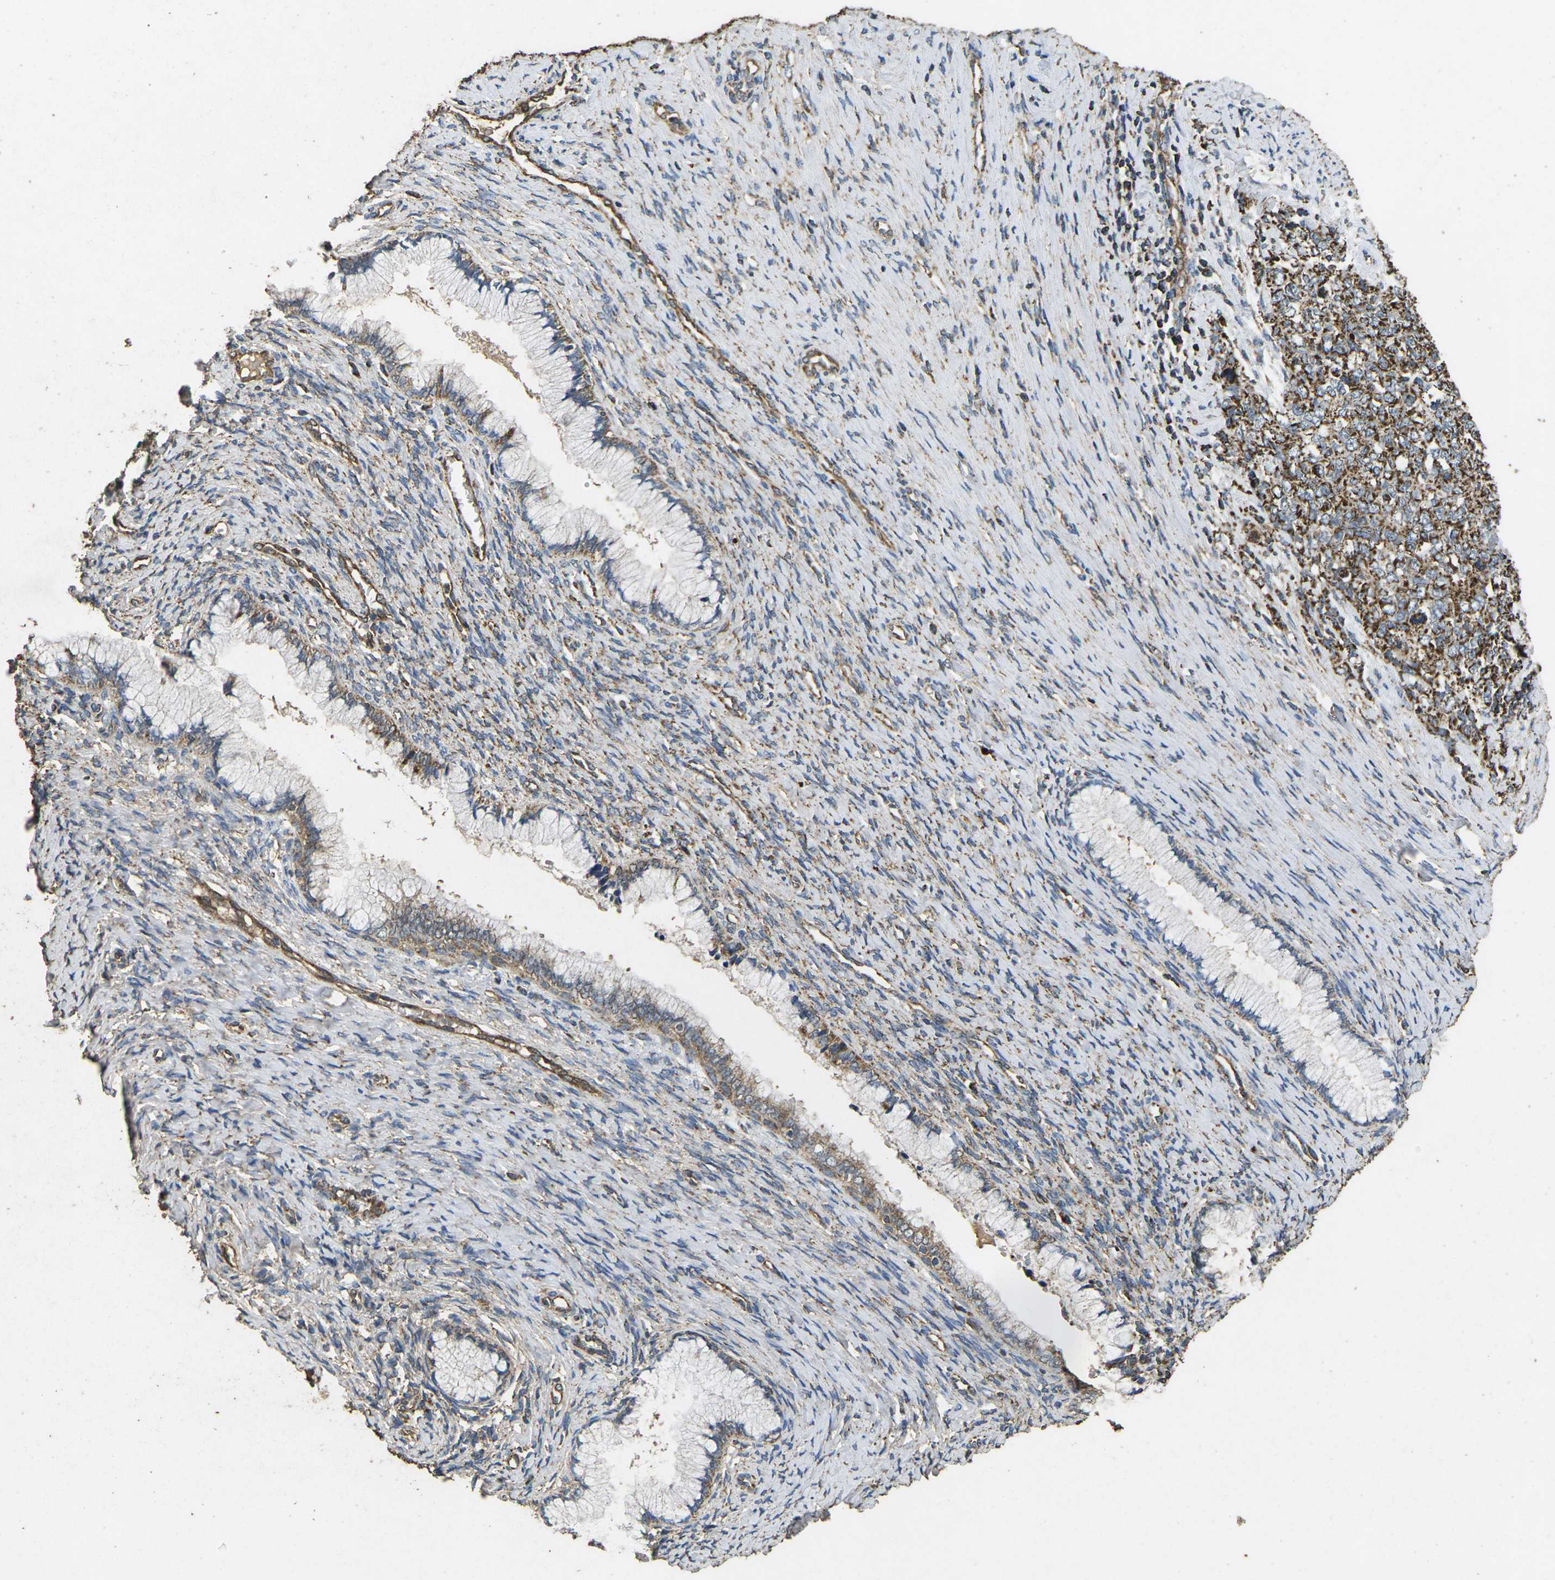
{"staining": {"intensity": "strong", "quantity": ">75%", "location": "cytoplasmic/membranous"}, "tissue": "cervical cancer", "cell_type": "Tumor cells", "image_type": "cancer", "snomed": [{"axis": "morphology", "description": "Squamous cell carcinoma, NOS"}, {"axis": "topography", "description": "Cervix"}], "caption": "Tumor cells reveal strong cytoplasmic/membranous staining in approximately >75% of cells in cervical cancer (squamous cell carcinoma).", "gene": "MAPK11", "patient": {"sex": "female", "age": 63}}